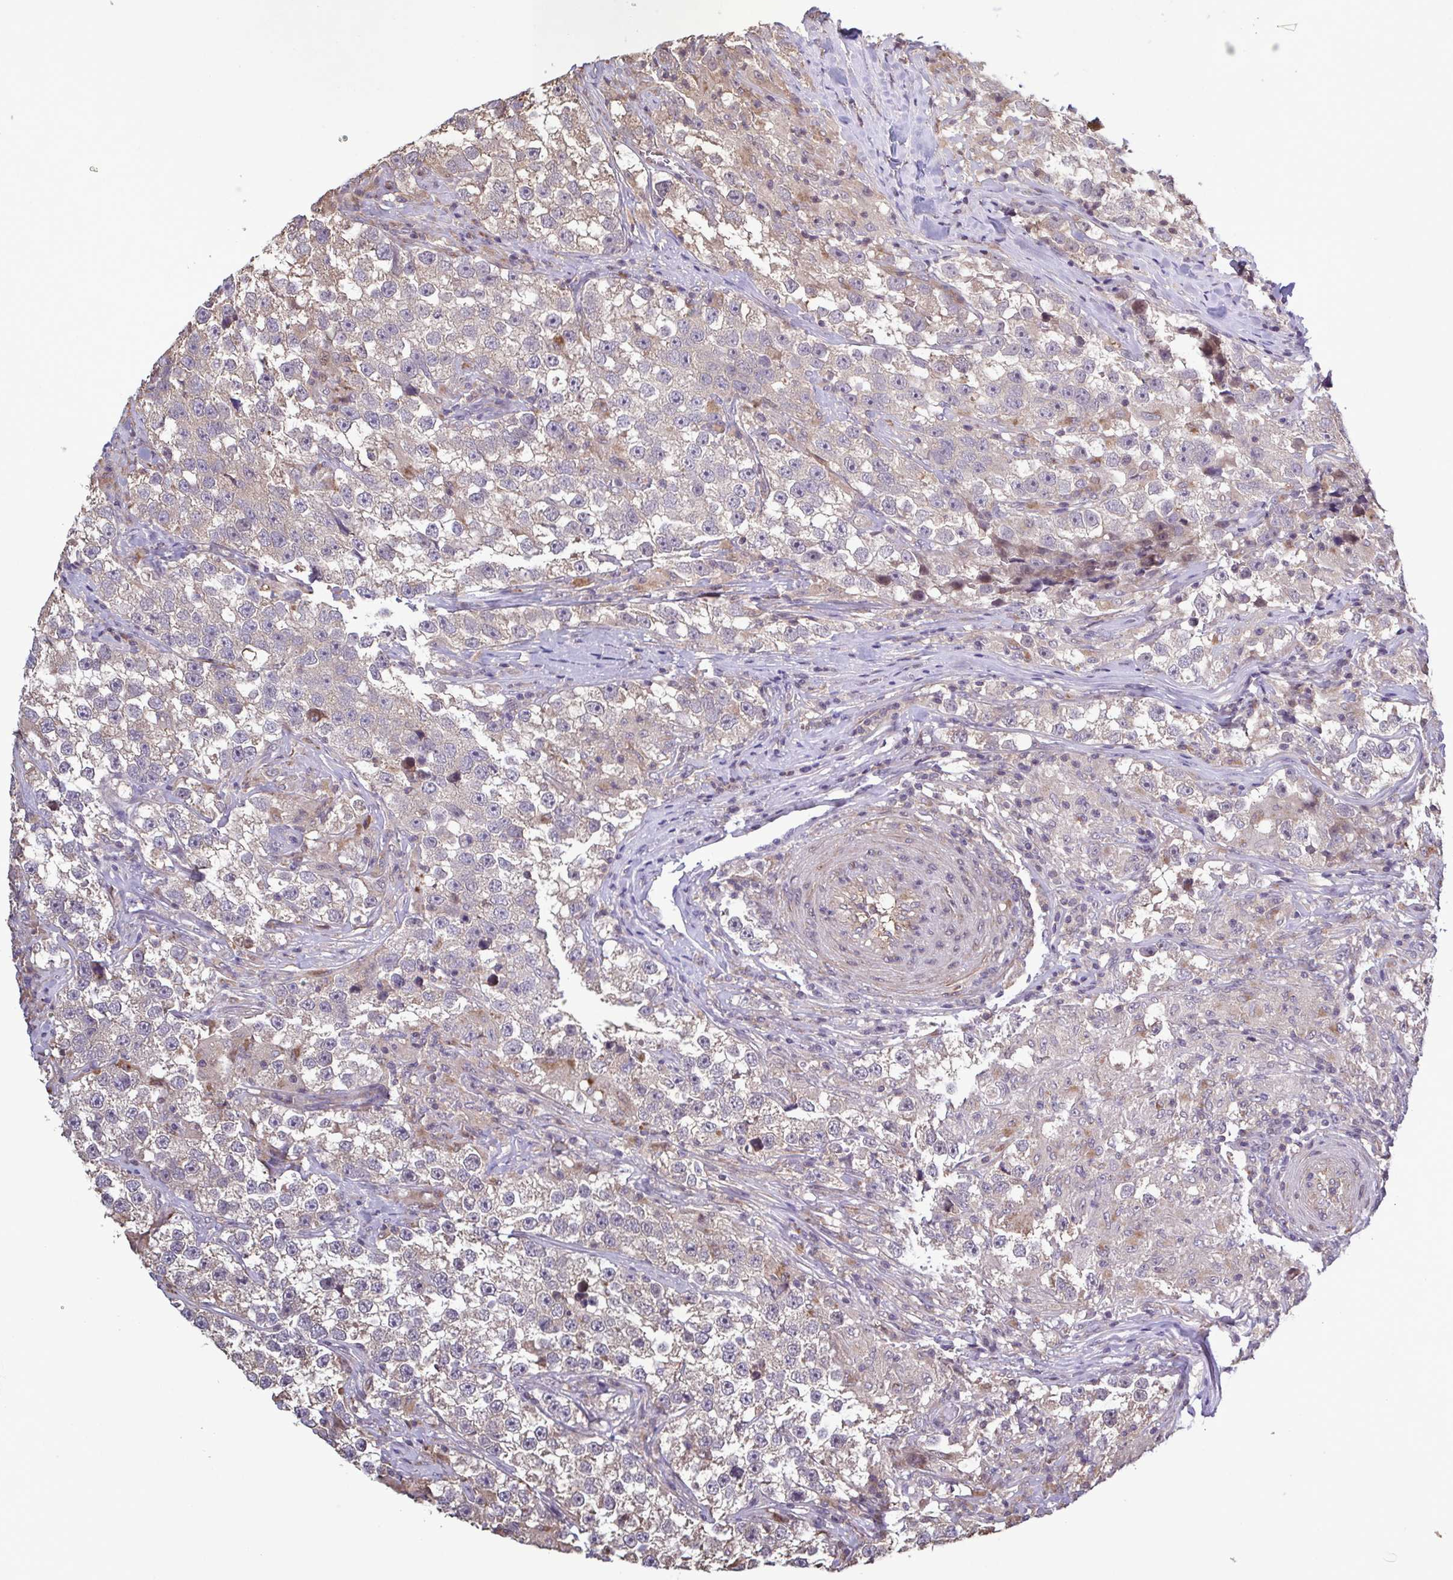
{"staining": {"intensity": "weak", "quantity": ">75%", "location": "cytoplasmic/membranous"}, "tissue": "testis cancer", "cell_type": "Tumor cells", "image_type": "cancer", "snomed": [{"axis": "morphology", "description": "Seminoma, NOS"}, {"axis": "topography", "description": "Testis"}], "caption": "This photomicrograph demonstrates immunohistochemistry (IHC) staining of testis cancer (seminoma), with low weak cytoplasmic/membranous positivity in about >75% of tumor cells.", "gene": "ZNF200", "patient": {"sex": "male", "age": 46}}